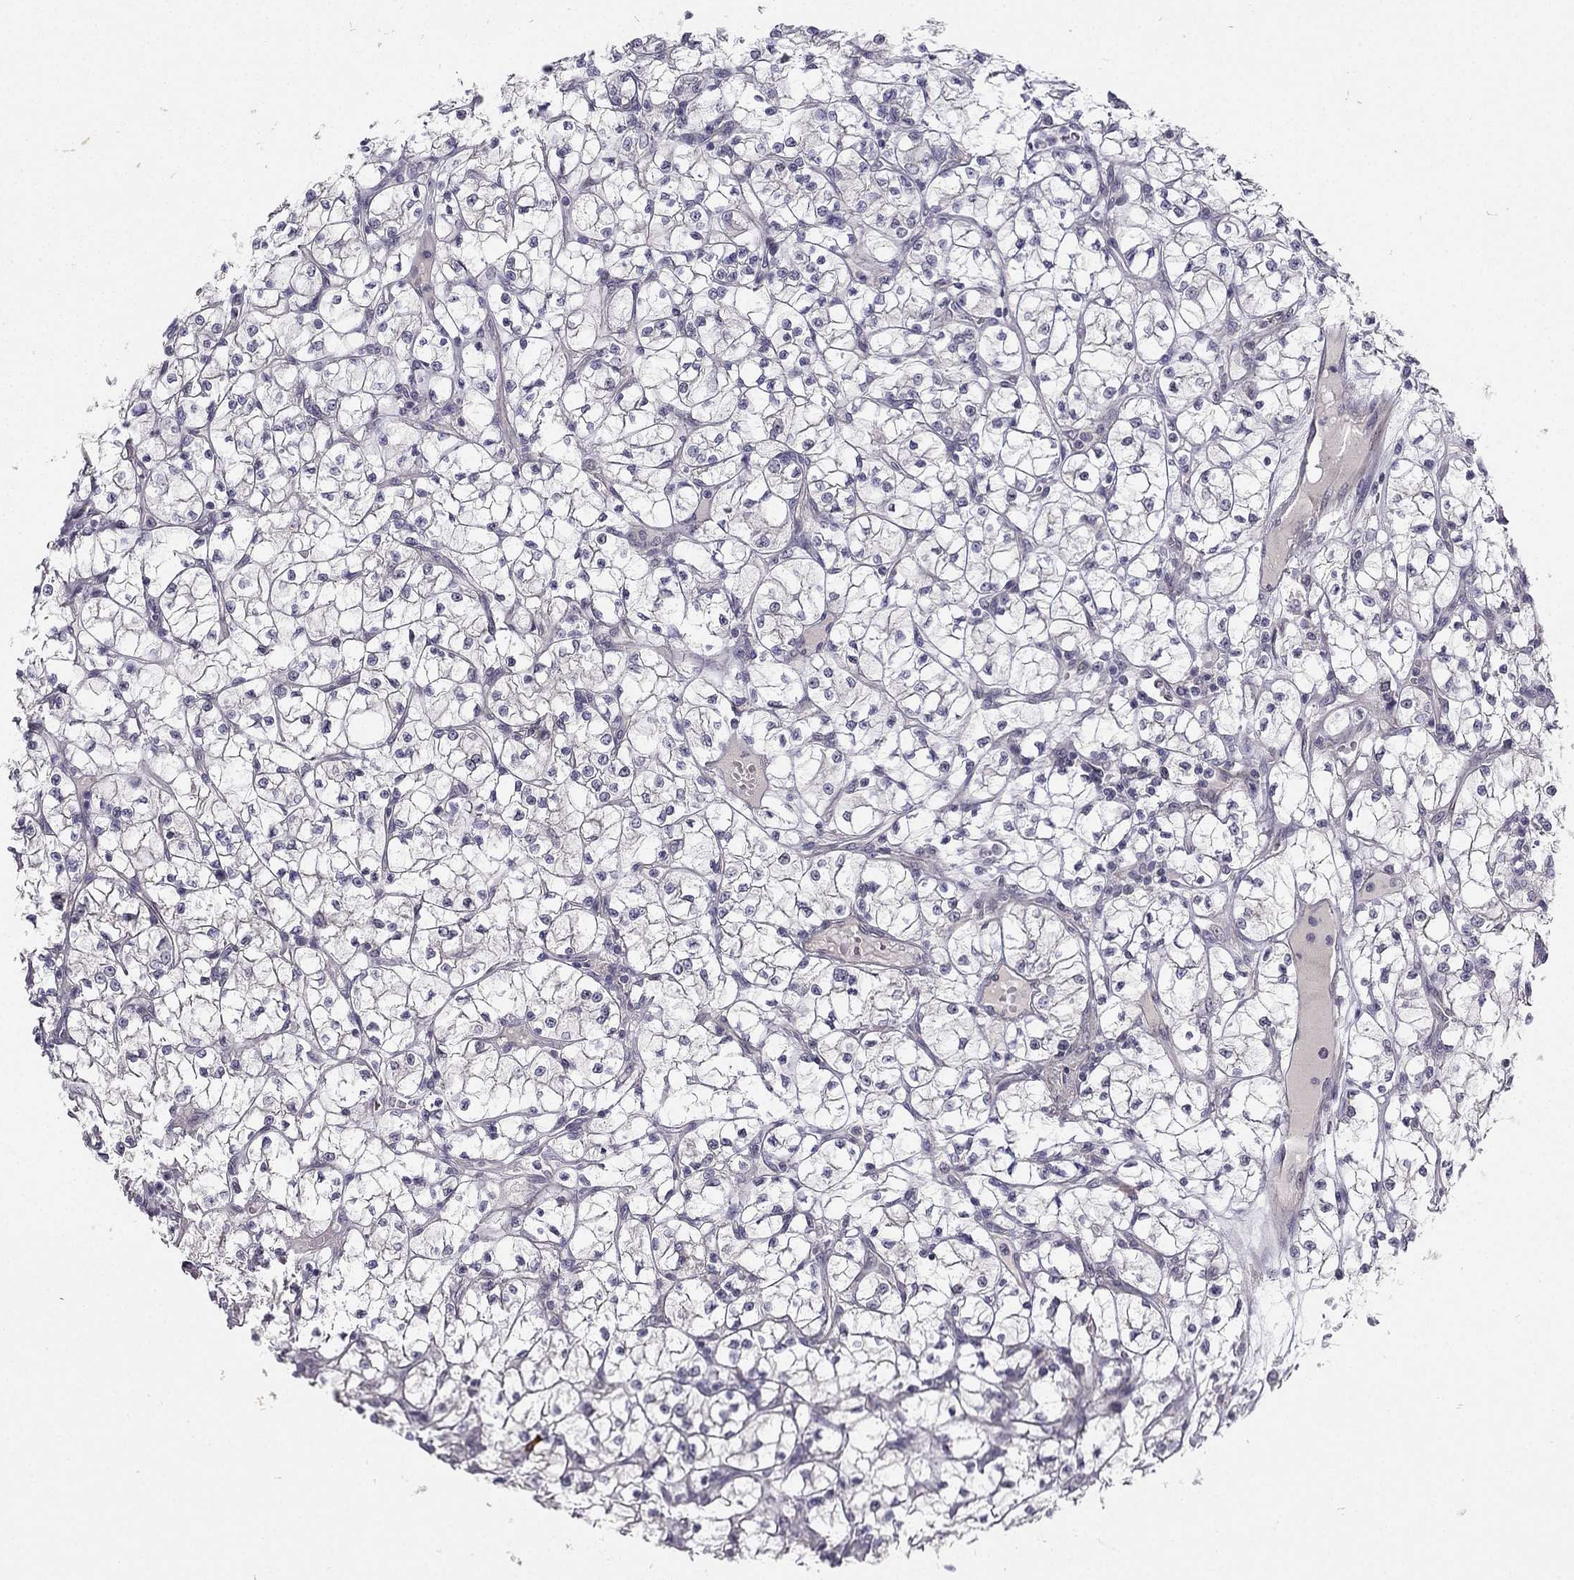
{"staining": {"intensity": "negative", "quantity": "none", "location": "none"}, "tissue": "renal cancer", "cell_type": "Tumor cells", "image_type": "cancer", "snomed": [{"axis": "morphology", "description": "Adenocarcinoma, NOS"}, {"axis": "topography", "description": "Kidney"}], "caption": "This is an IHC photomicrograph of human renal cancer. There is no expression in tumor cells.", "gene": "CHST8", "patient": {"sex": "female", "age": 64}}